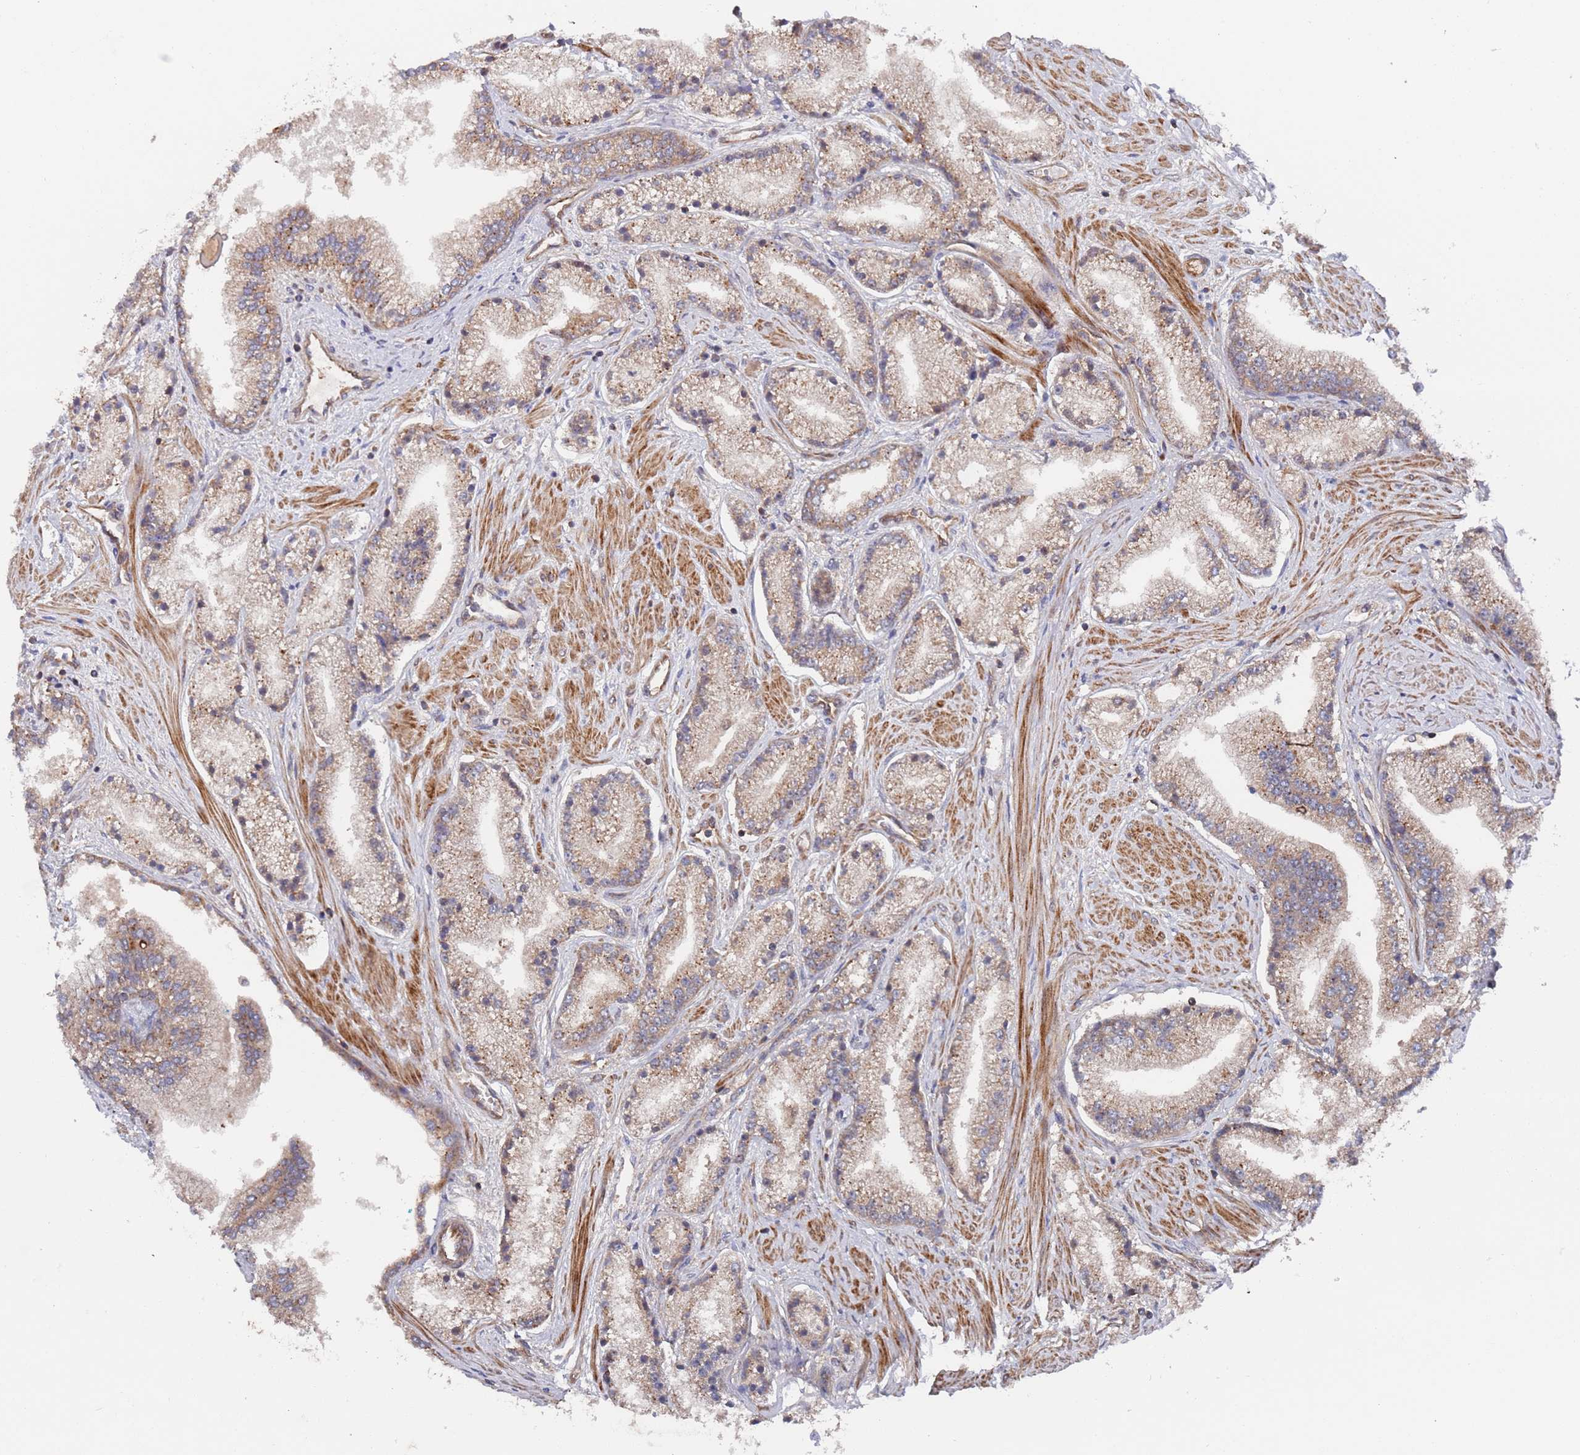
{"staining": {"intensity": "weak", "quantity": "25%-75%", "location": "cytoplasmic/membranous"}, "tissue": "prostate cancer", "cell_type": "Tumor cells", "image_type": "cancer", "snomed": [{"axis": "morphology", "description": "Adenocarcinoma, High grade"}, {"axis": "topography", "description": "Prostate"}], "caption": "Brown immunohistochemical staining in human adenocarcinoma (high-grade) (prostate) demonstrates weak cytoplasmic/membranous staining in about 25%-75% of tumor cells. The staining was performed using DAB (3,3'-diaminobenzidine), with brown indicating positive protein expression. Nuclei are stained blue with hematoxylin.", "gene": "DDX60", "patient": {"sex": "male", "age": 67}}